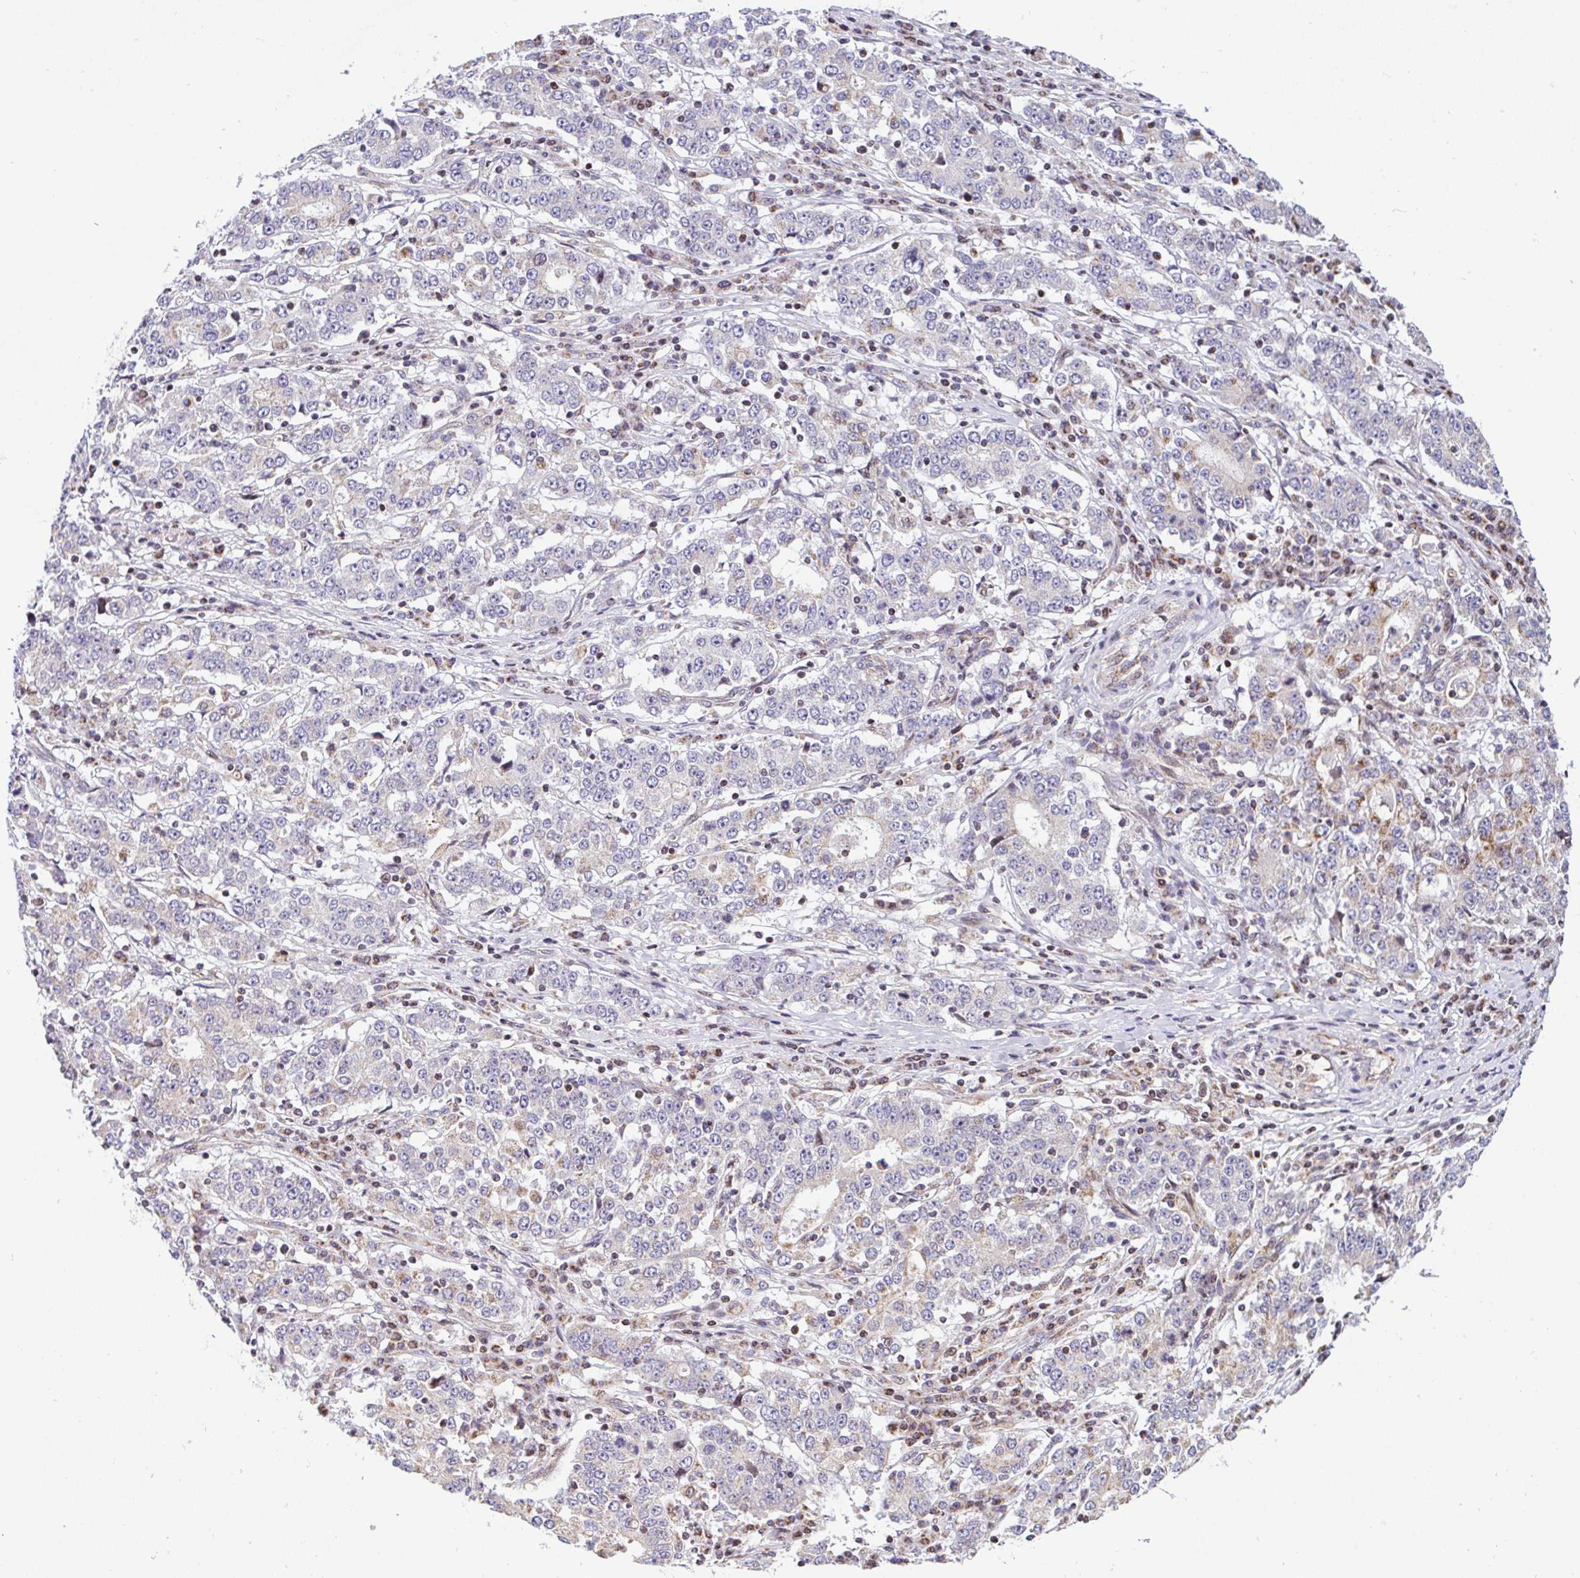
{"staining": {"intensity": "negative", "quantity": "none", "location": "none"}, "tissue": "stomach cancer", "cell_type": "Tumor cells", "image_type": "cancer", "snomed": [{"axis": "morphology", "description": "Adenocarcinoma, NOS"}, {"axis": "topography", "description": "Stomach"}], "caption": "Protein analysis of stomach cancer reveals no significant expression in tumor cells.", "gene": "FIGNL1", "patient": {"sex": "male", "age": 59}}